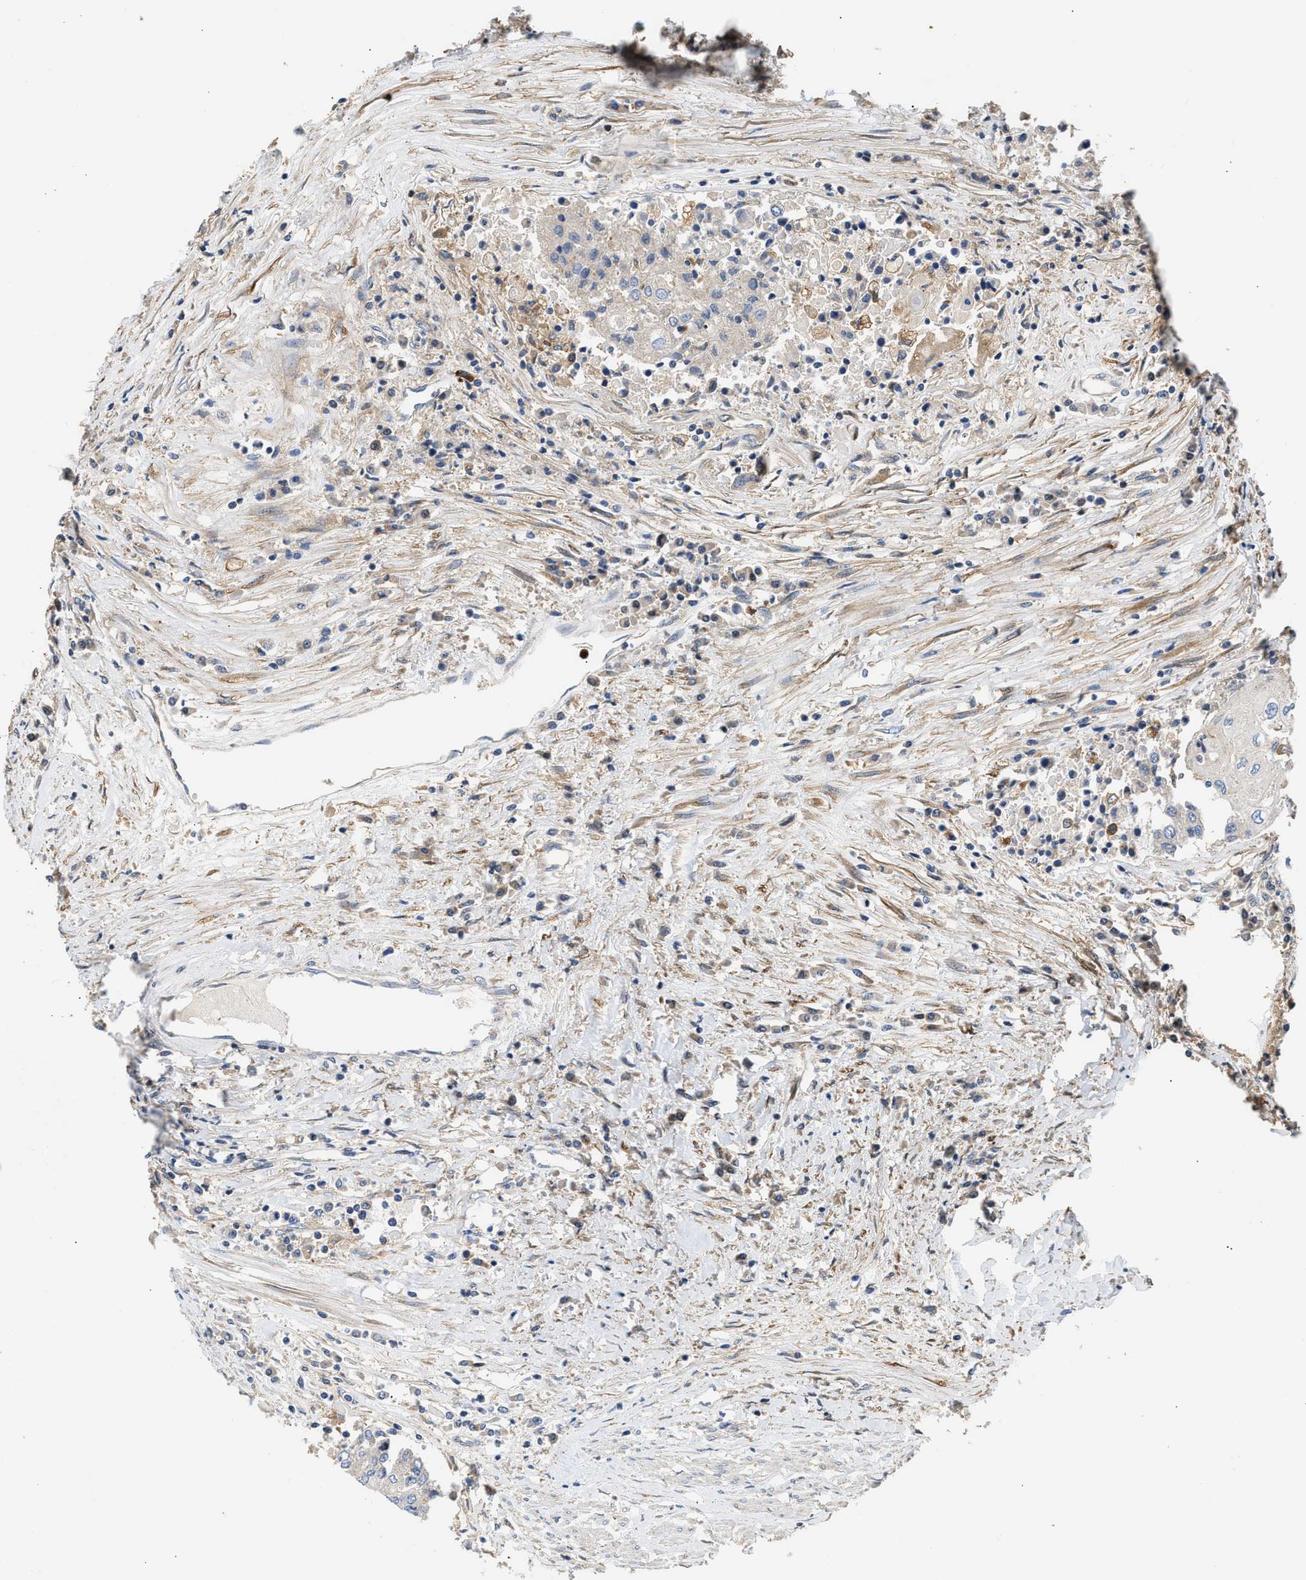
{"staining": {"intensity": "negative", "quantity": "none", "location": "none"}, "tissue": "urothelial cancer", "cell_type": "Tumor cells", "image_type": "cancer", "snomed": [{"axis": "morphology", "description": "Urothelial carcinoma, High grade"}, {"axis": "topography", "description": "Urinary bladder"}], "caption": "Urothelial cancer stained for a protein using IHC displays no positivity tumor cells.", "gene": "RAB31", "patient": {"sex": "female", "age": 85}}